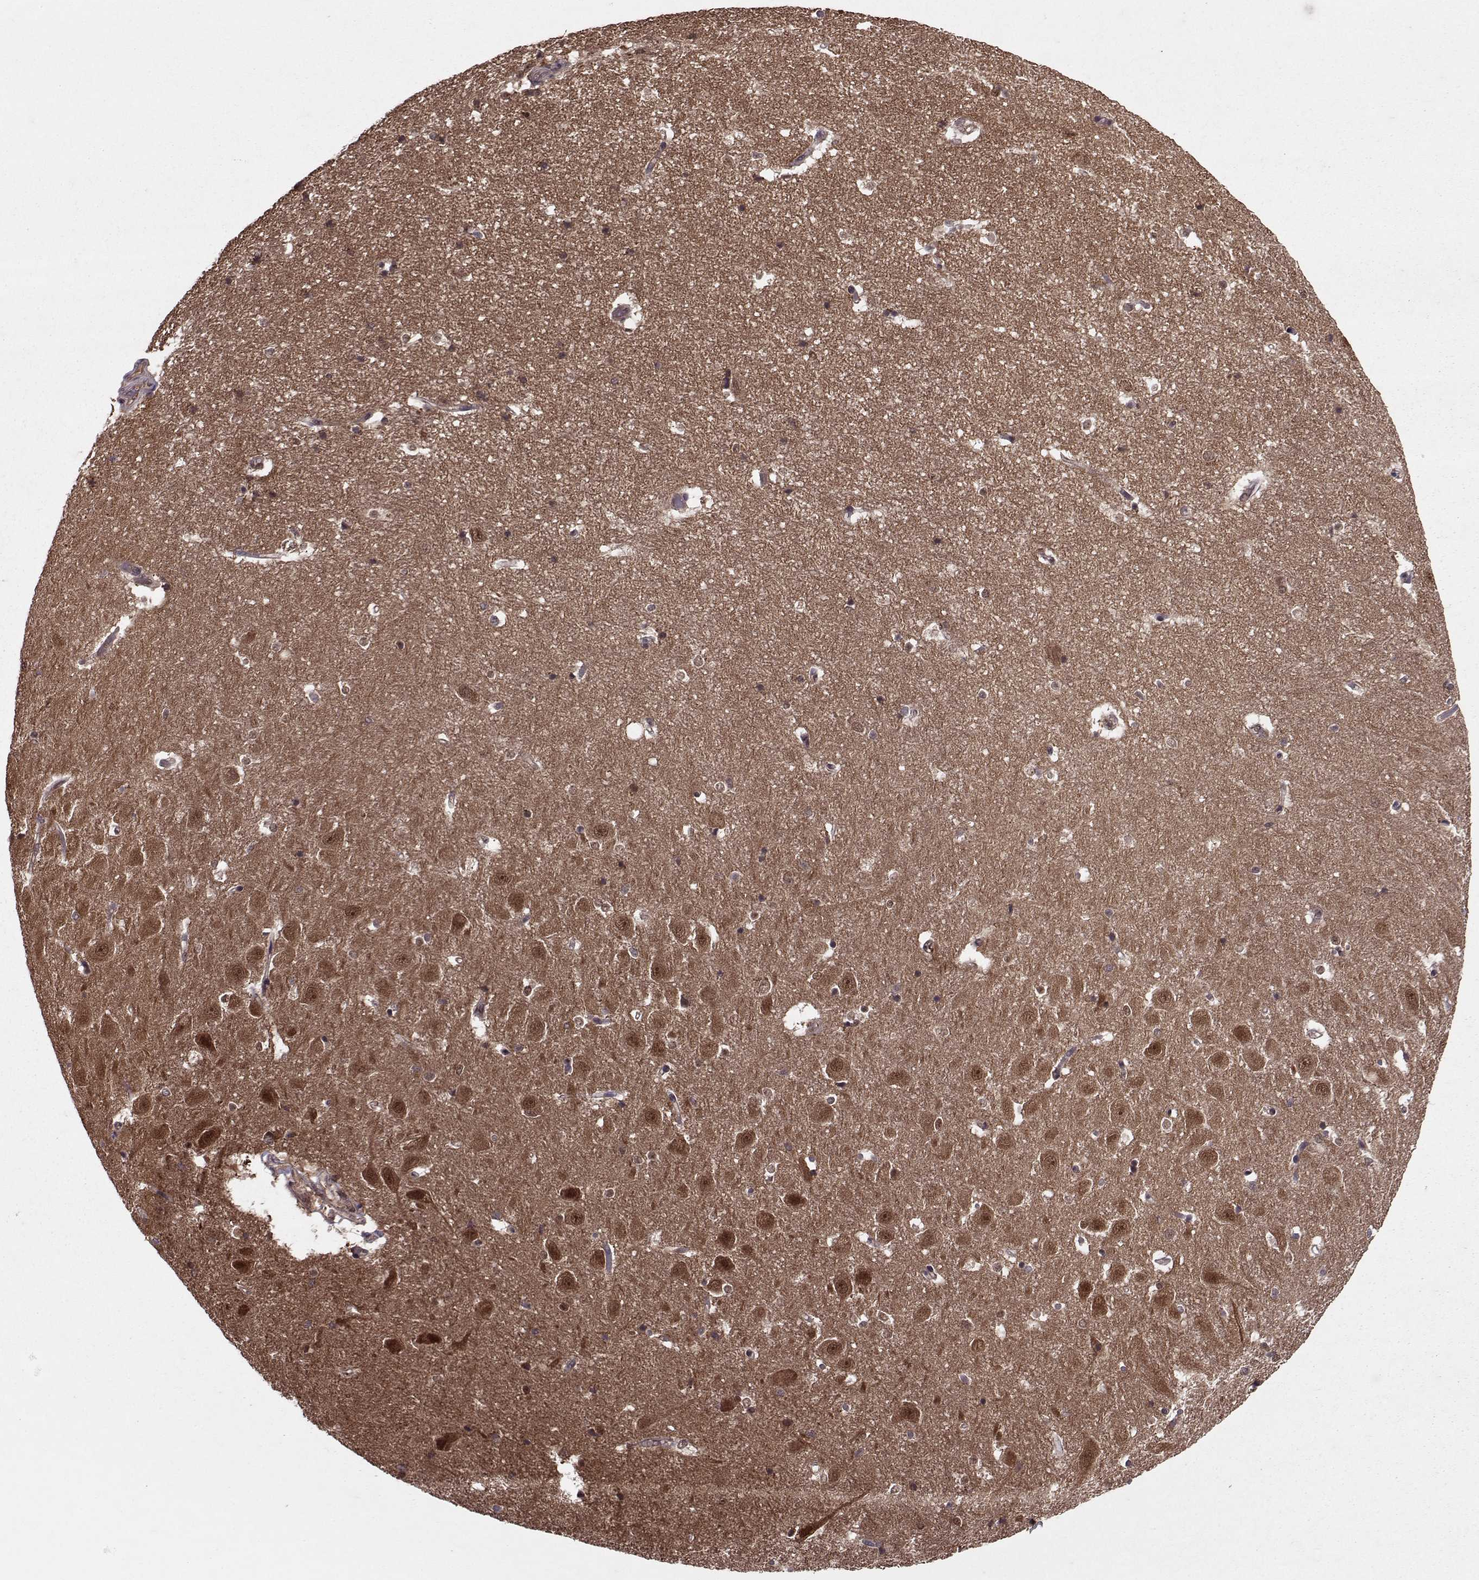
{"staining": {"intensity": "negative", "quantity": "none", "location": "none"}, "tissue": "hippocampus", "cell_type": "Glial cells", "image_type": "normal", "snomed": [{"axis": "morphology", "description": "Normal tissue, NOS"}, {"axis": "topography", "description": "Hippocampus"}], "caption": "Micrograph shows no significant protein positivity in glial cells of unremarkable hippocampus.", "gene": "PPP2R2A", "patient": {"sex": "male", "age": 44}}